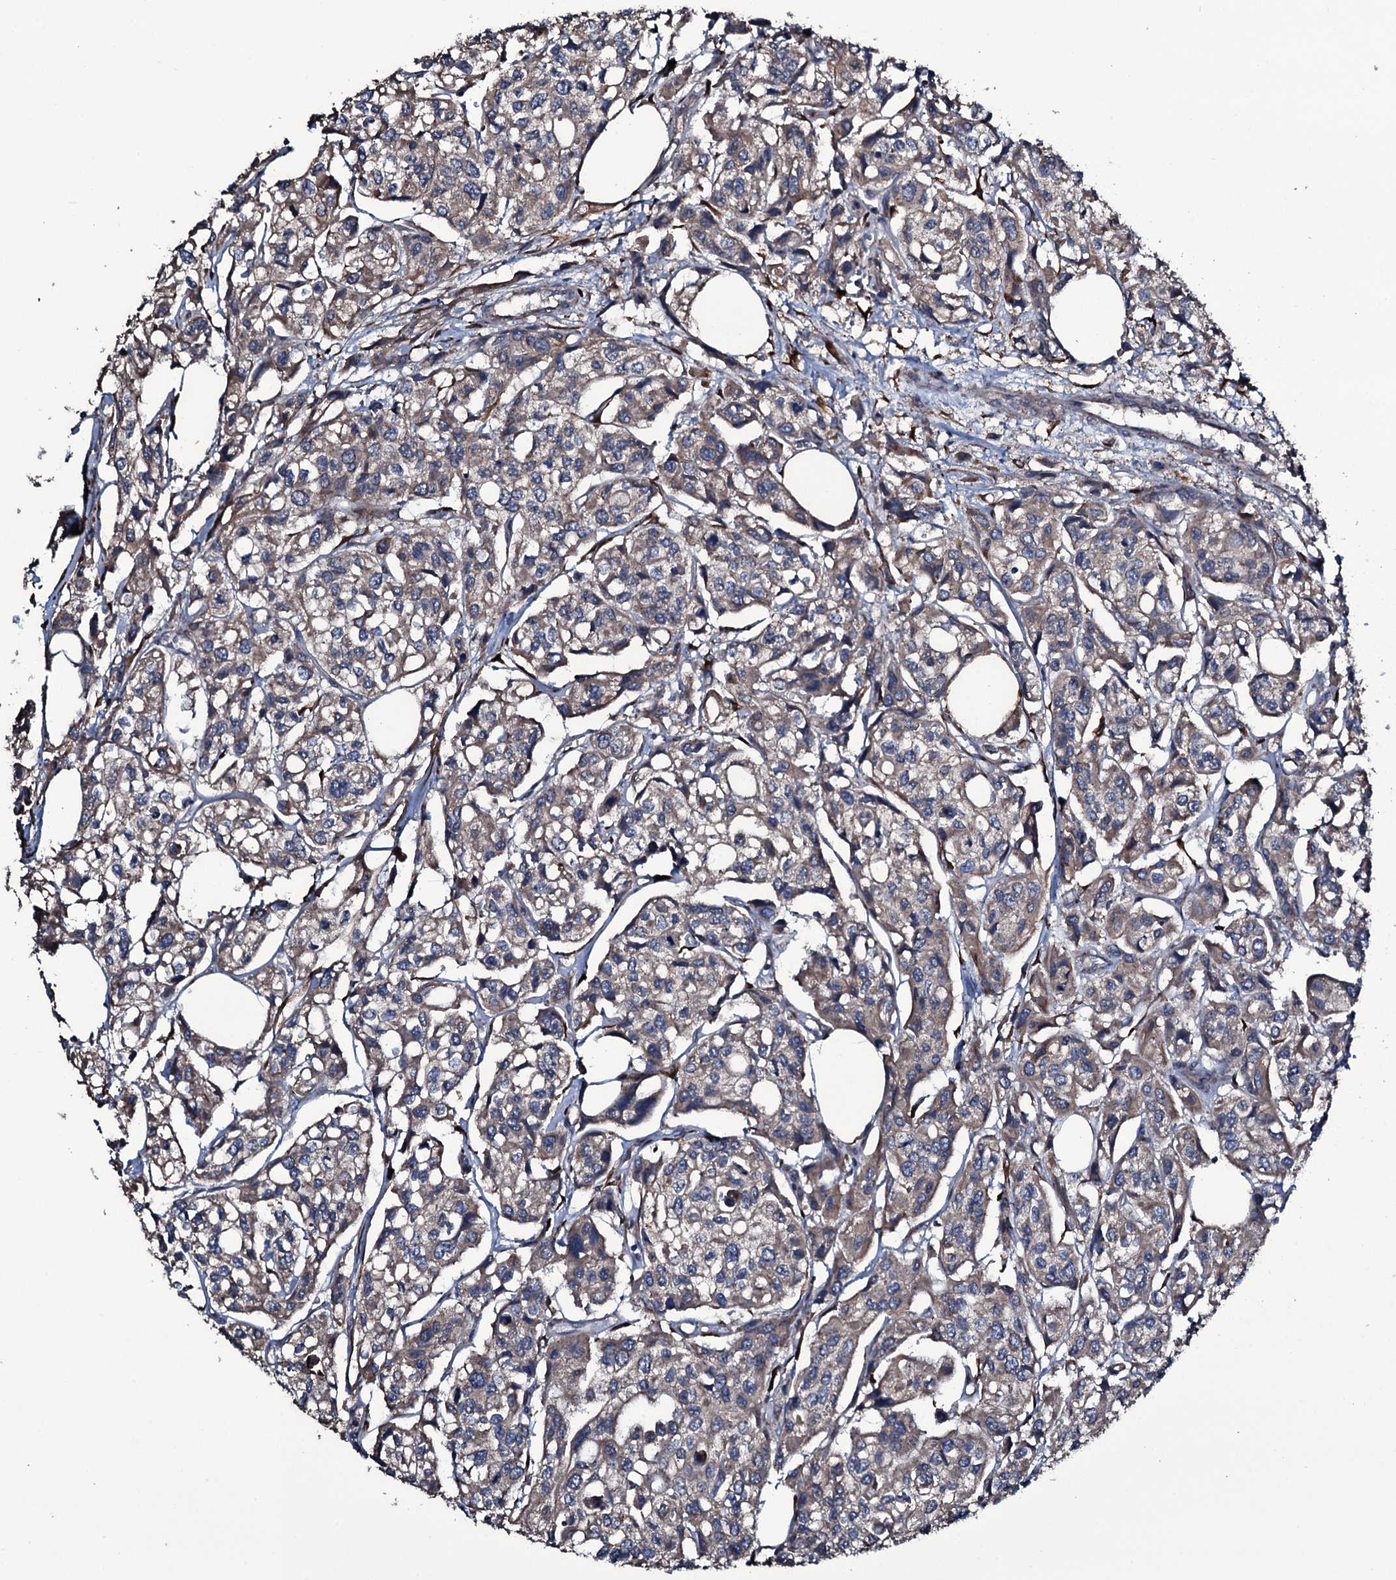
{"staining": {"intensity": "moderate", "quantity": "25%-75%", "location": "cytoplasmic/membranous"}, "tissue": "urothelial cancer", "cell_type": "Tumor cells", "image_type": "cancer", "snomed": [{"axis": "morphology", "description": "Urothelial carcinoma, High grade"}, {"axis": "topography", "description": "Urinary bladder"}], "caption": "Immunohistochemical staining of human high-grade urothelial carcinoma demonstrates medium levels of moderate cytoplasmic/membranous protein positivity in about 25%-75% of tumor cells.", "gene": "WIPF3", "patient": {"sex": "male", "age": 67}}